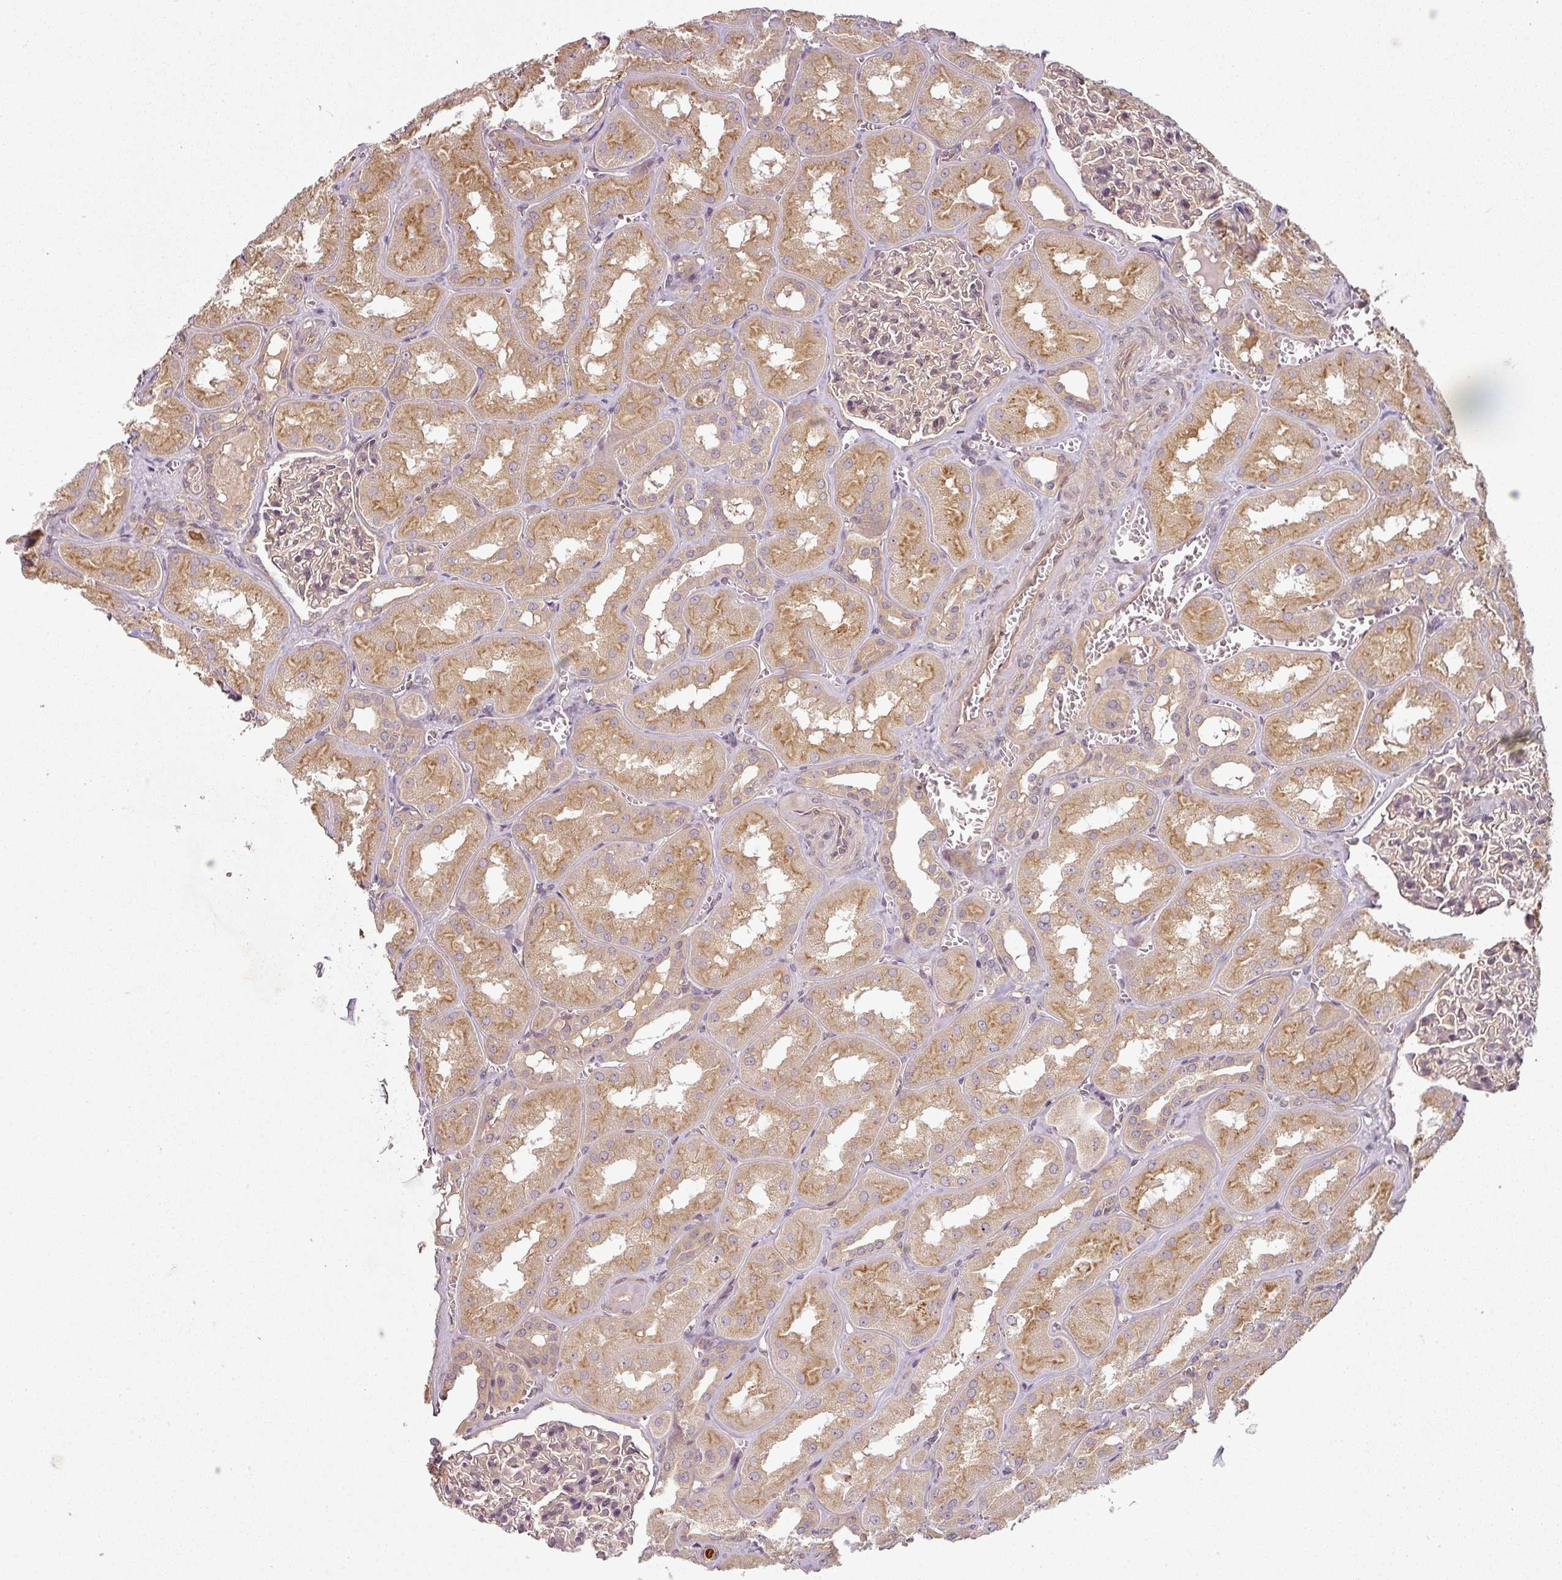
{"staining": {"intensity": "weak", "quantity": "25%-75%", "location": "cytoplasmic/membranous"}, "tissue": "kidney", "cell_type": "Cells in glomeruli", "image_type": "normal", "snomed": [{"axis": "morphology", "description": "Normal tissue, NOS"}, {"axis": "topography", "description": "Kidney"}], "caption": "This photomicrograph exhibits benign kidney stained with immunohistochemistry to label a protein in brown. The cytoplasmic/membranous of cells in glomeruli show weak positivity for the protein. Nuclei are counter-stained blue.", "gene": "RNF31", "patient": {"sex": "male", "age": 61}}